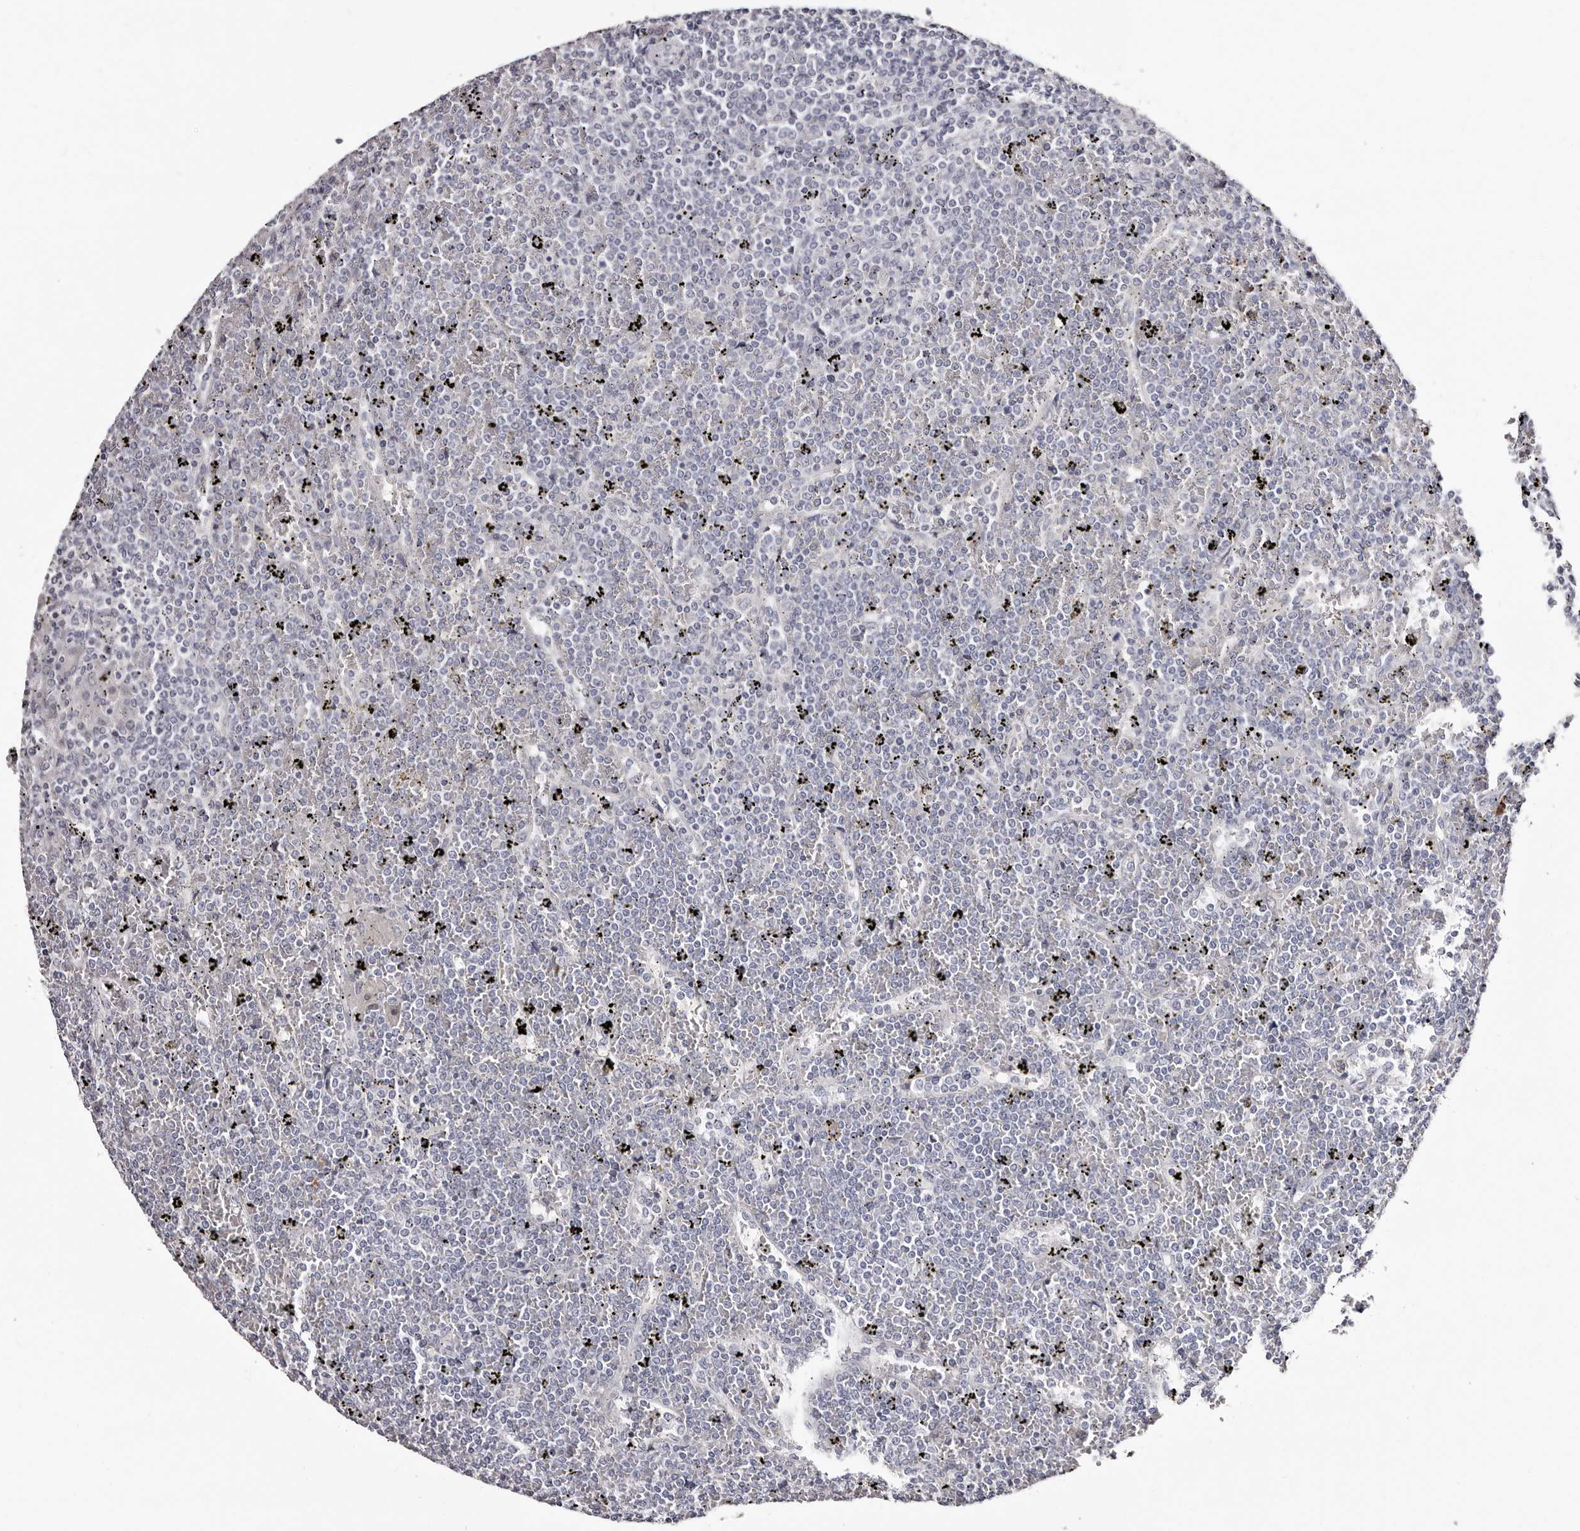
{"staining": {"intensity": "negative", "quantity": "none", "location": "none"}, "tissue": "lymphoma", "cell_type": "Tumor cells", "image_type": "cancer", "snomed": [{"axis": "morphology", "description": "Malignant lymphoma, non-Hodgkin's type, Low grade"}, {"axis": "topography", "description": "Spleen"}], "caption": "Immunohistochemical staining of human low-grade malignant lymphoma, non-Hodgkin's type displays no significant positivity in tumor cells.", "gene": "TBC1D22B", "patient": {"sex": "female", "age": 19}}